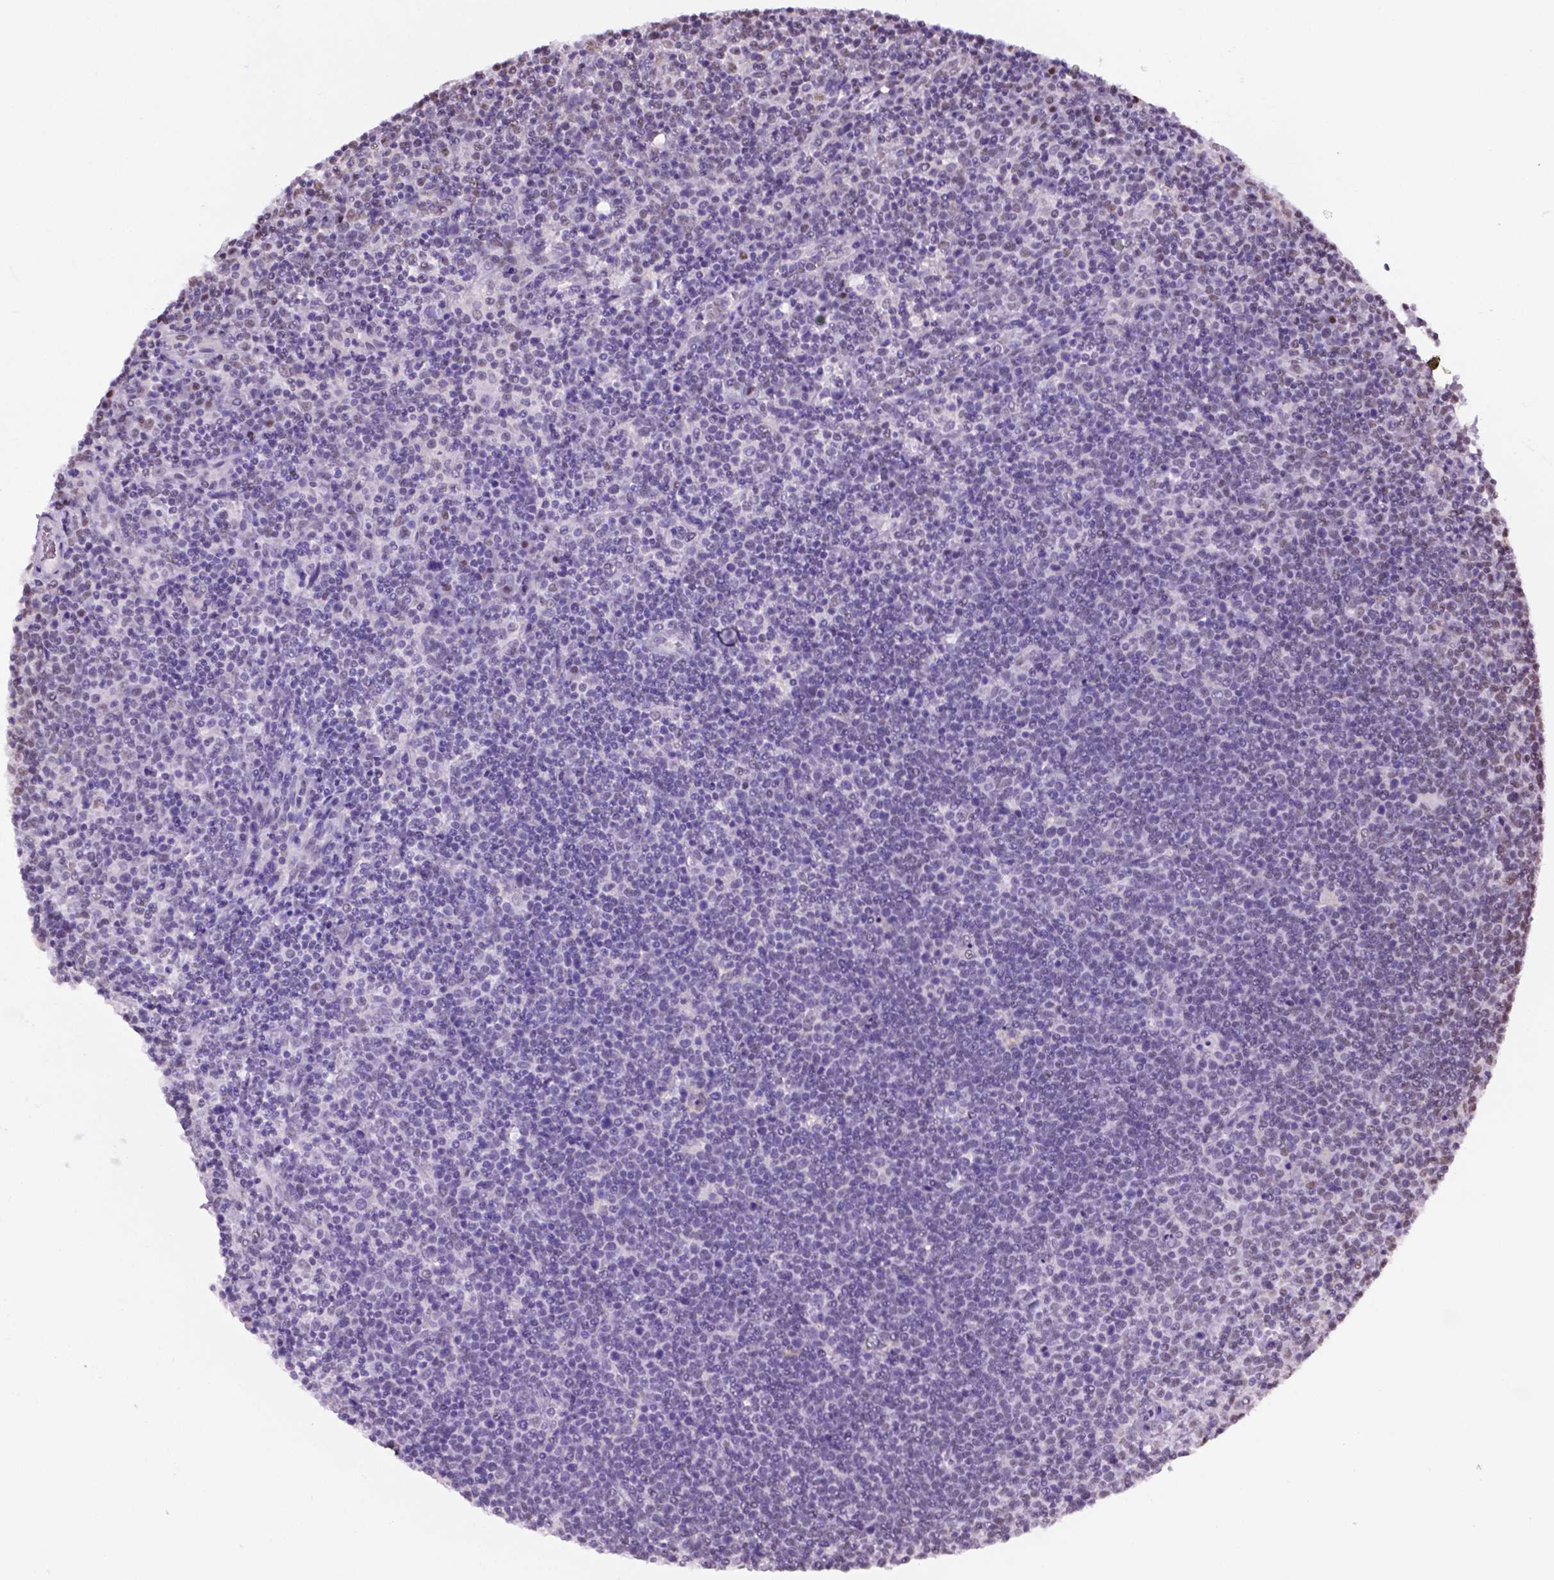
{"staining": {"intensity": "negative", "quantity": "none", "location": "none"}, "tissue": "lymphoma", "cell_type": "Tumor cells", "image_type": "cancer", "snomed": [{"axis": "morphology", "description": "Malignant lymphoma, non-Hodgkin's type, High grade"}, {"axis": "topography", "description": "Lymph node"}], "caption": "Immunohistochemistry photomicrograph of high-grade malignant lymphoma, non-Hodgkin's type stained for a protein (brown), which displays no positivity in tumor cells. (DAB (3,3'-diaminobenzidine) immunohistochemistry (IHC), high magnification).", "gene": "ABI2", "patient": {"sex": "male", "age": 61}}